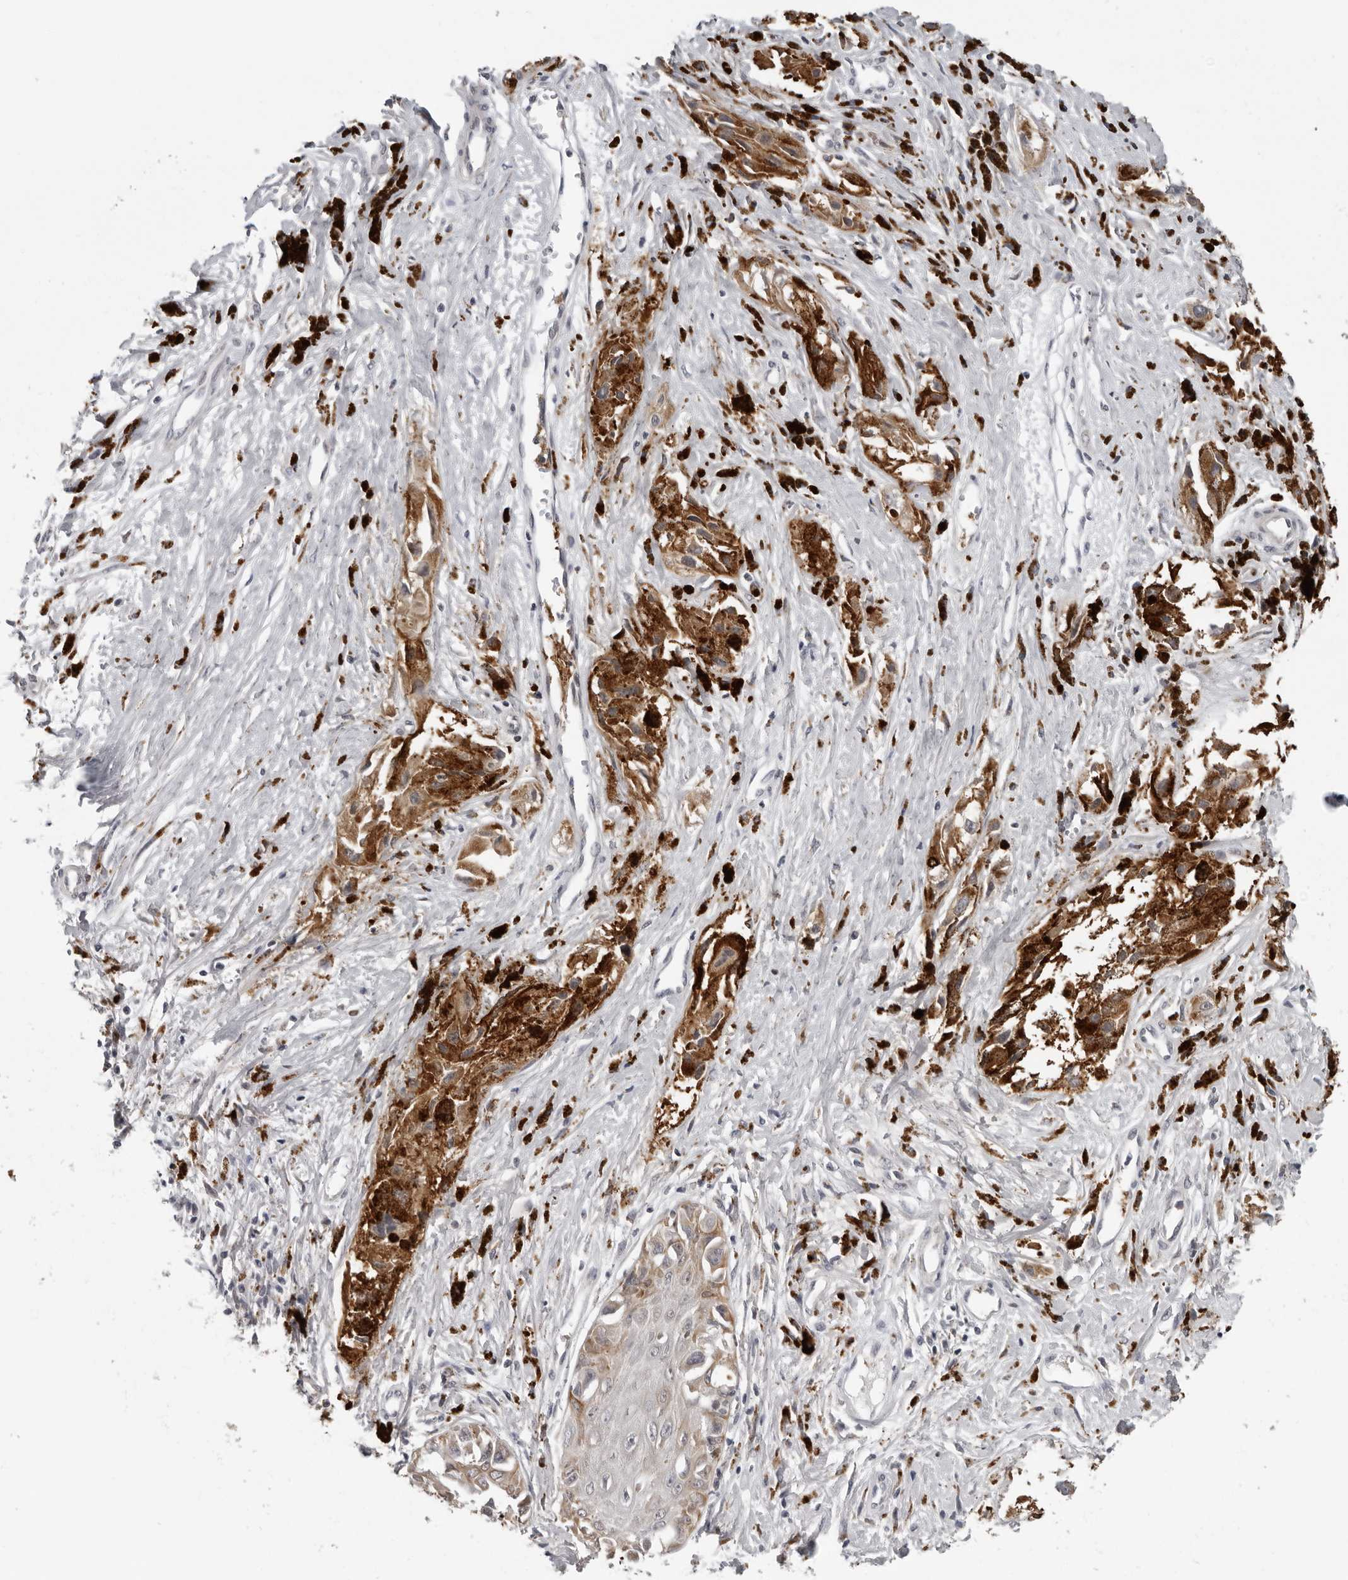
{"staining": {"intensity": "moderate", "quantity": "25%-75%", "location": "cytoplasmic/membranous"}, "tissue": "melanoma", "cell_type": "Tumor cells", "image_type": "cancer", "snomed": [{"axis": "morphology", "description": "Malignant melanoma, NOS"}, {"axis": "topography", "description": "Skin"}], "caption": "This micrograph demonstrates malignant melanoma stained with immunohistochemistry to label a protein in brown. The cytoplasmic/membranous of tumor cells show moderate positivity for the protein. Nuclei are counter-stained blue.", "gene": "CPT2", "patient": {"sex": "male", "age": 88}}